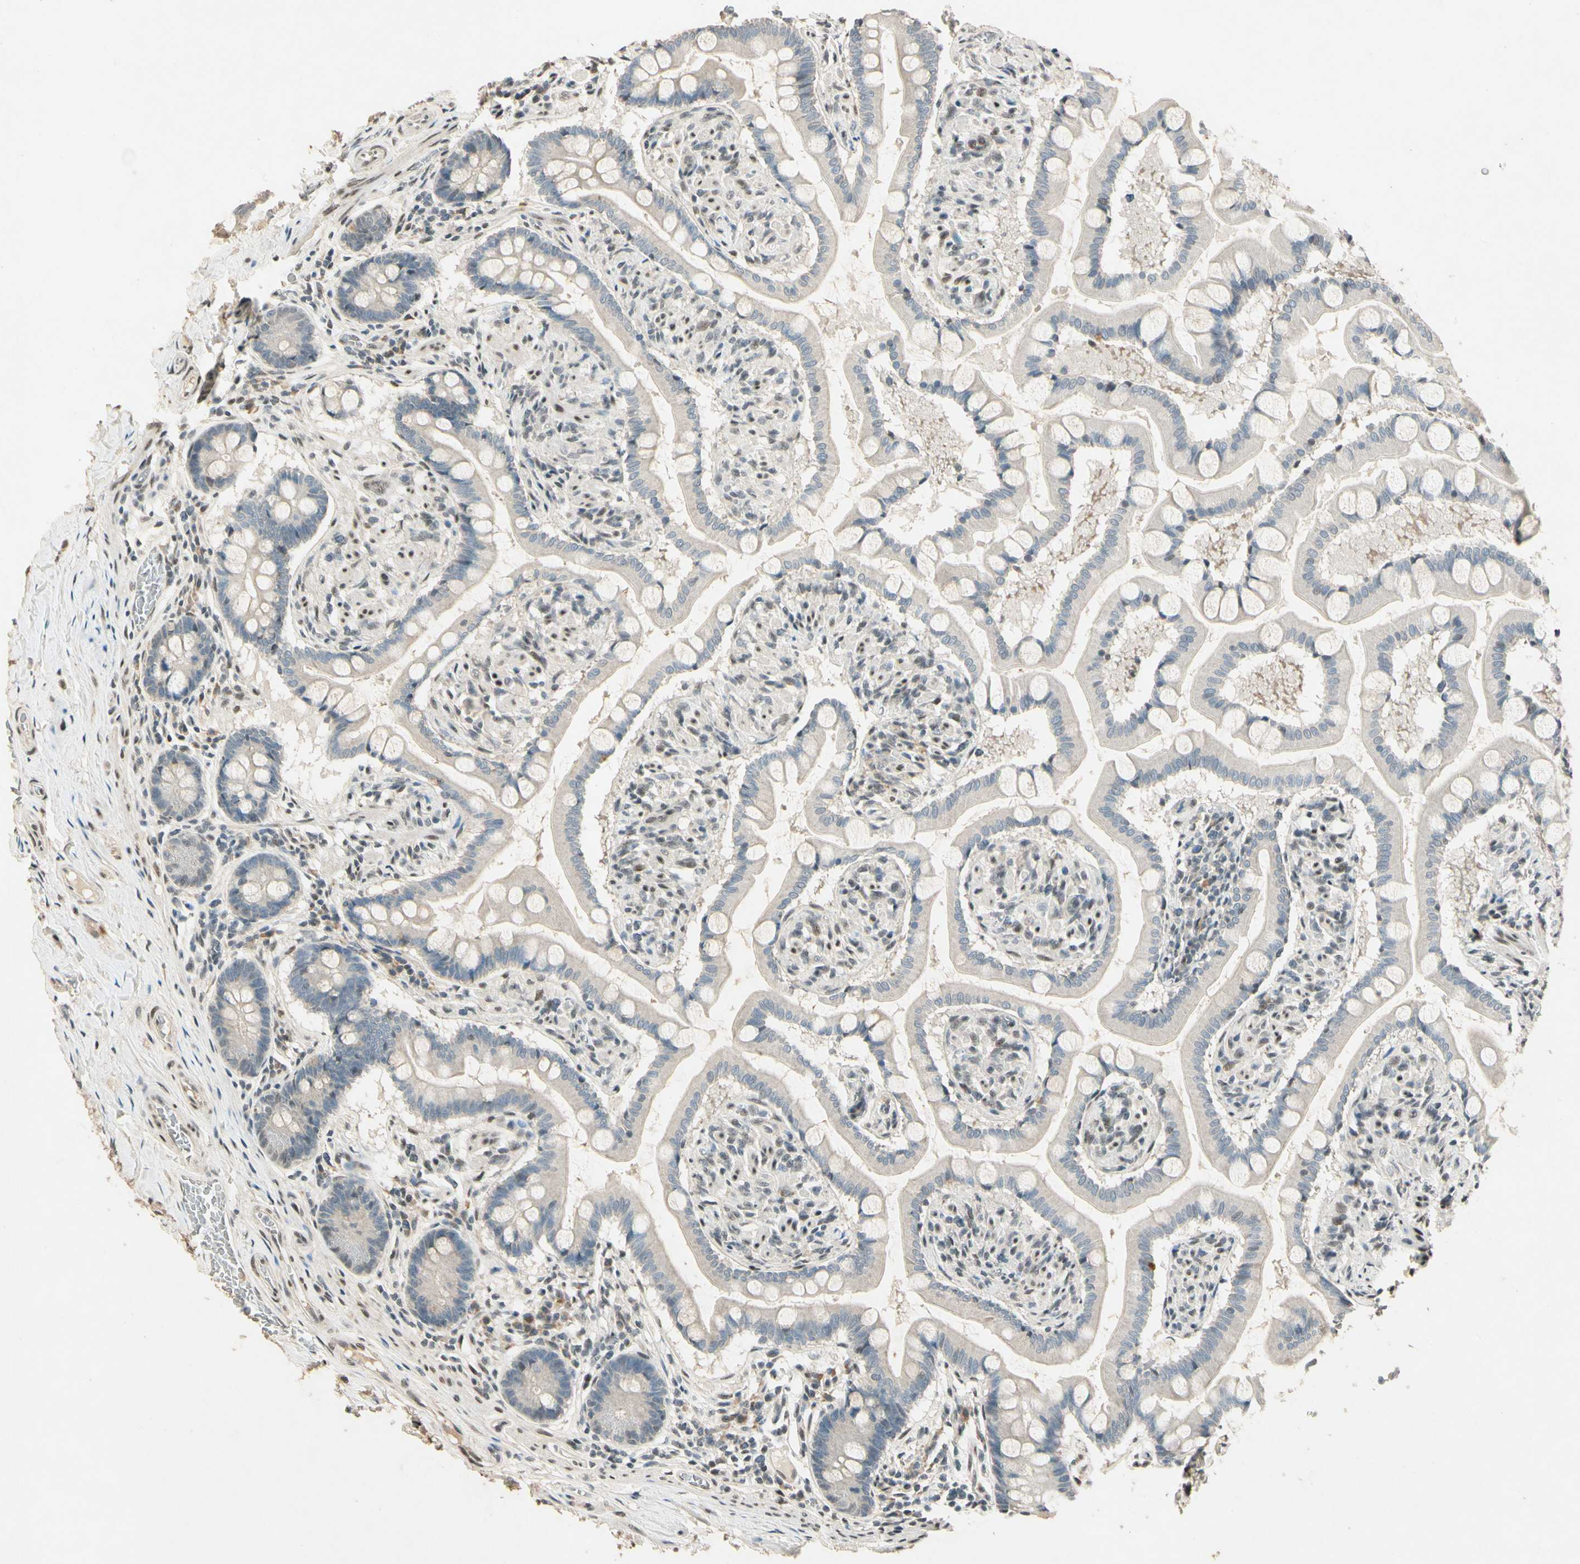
{"staining": {"intensity": "weak", "quantity": "<25%", "location": "cytoplasmic/membranous"}, "tissue": "small intestine", "cell_type": "Glandular cells", "image_type": "normal", "snomed": [{"axis": "morphology", "description": "Normal tissue, NOS"}, {"axis": "topography", "description": "Small intestine"}], "caption": "This is an immunohistochemistry (IHC) image of benign small intestine. There is no positivity in glandular cells.", "gene": "ZBTB4", "patient": {"sex": "male", "age": 41}}